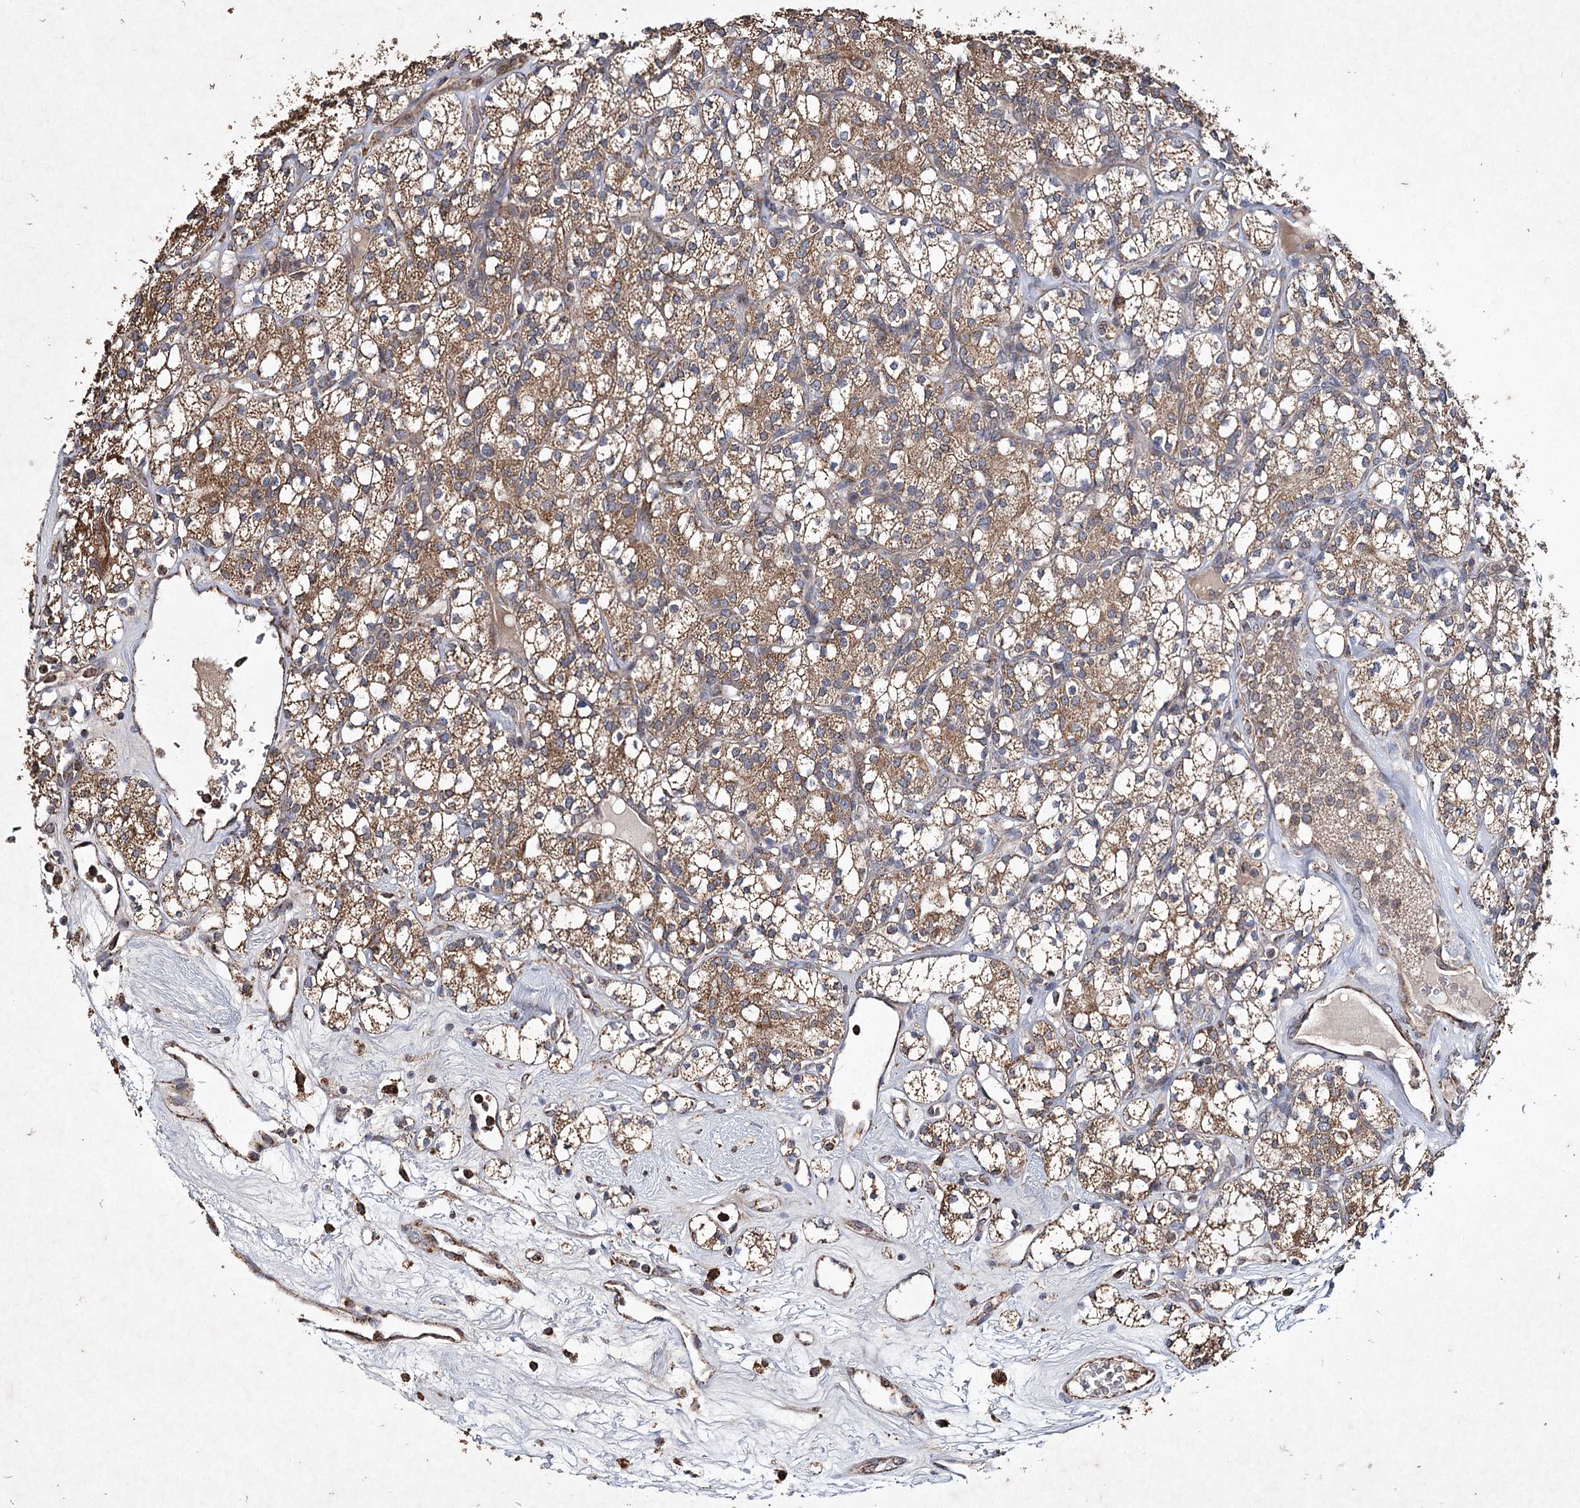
{"staining": {"intensity": "moderate", "quantity": ">75%", "location": "cytoplasmic/membranous"}, "tissue": "renal cancer", "cell_type": "Tumor cells", "image_type": "cancer", "snomed": [{"axis": "morphology", "description": "Adenocarcinoma, NOS"}, {"axis": "topography", "description": "Kidney"}], "caption": "The micrograph exhibits a brown stain indicating the presence of a protein in the cytoplasmic/membranous of tumor cells in renal cancer. (DAB (3,3'-diaminobenzidine) IHC with brightfield microscopy, high magnification).", "gene": "PIK3CB", "patient": {"sex": "male", "age": 77}}